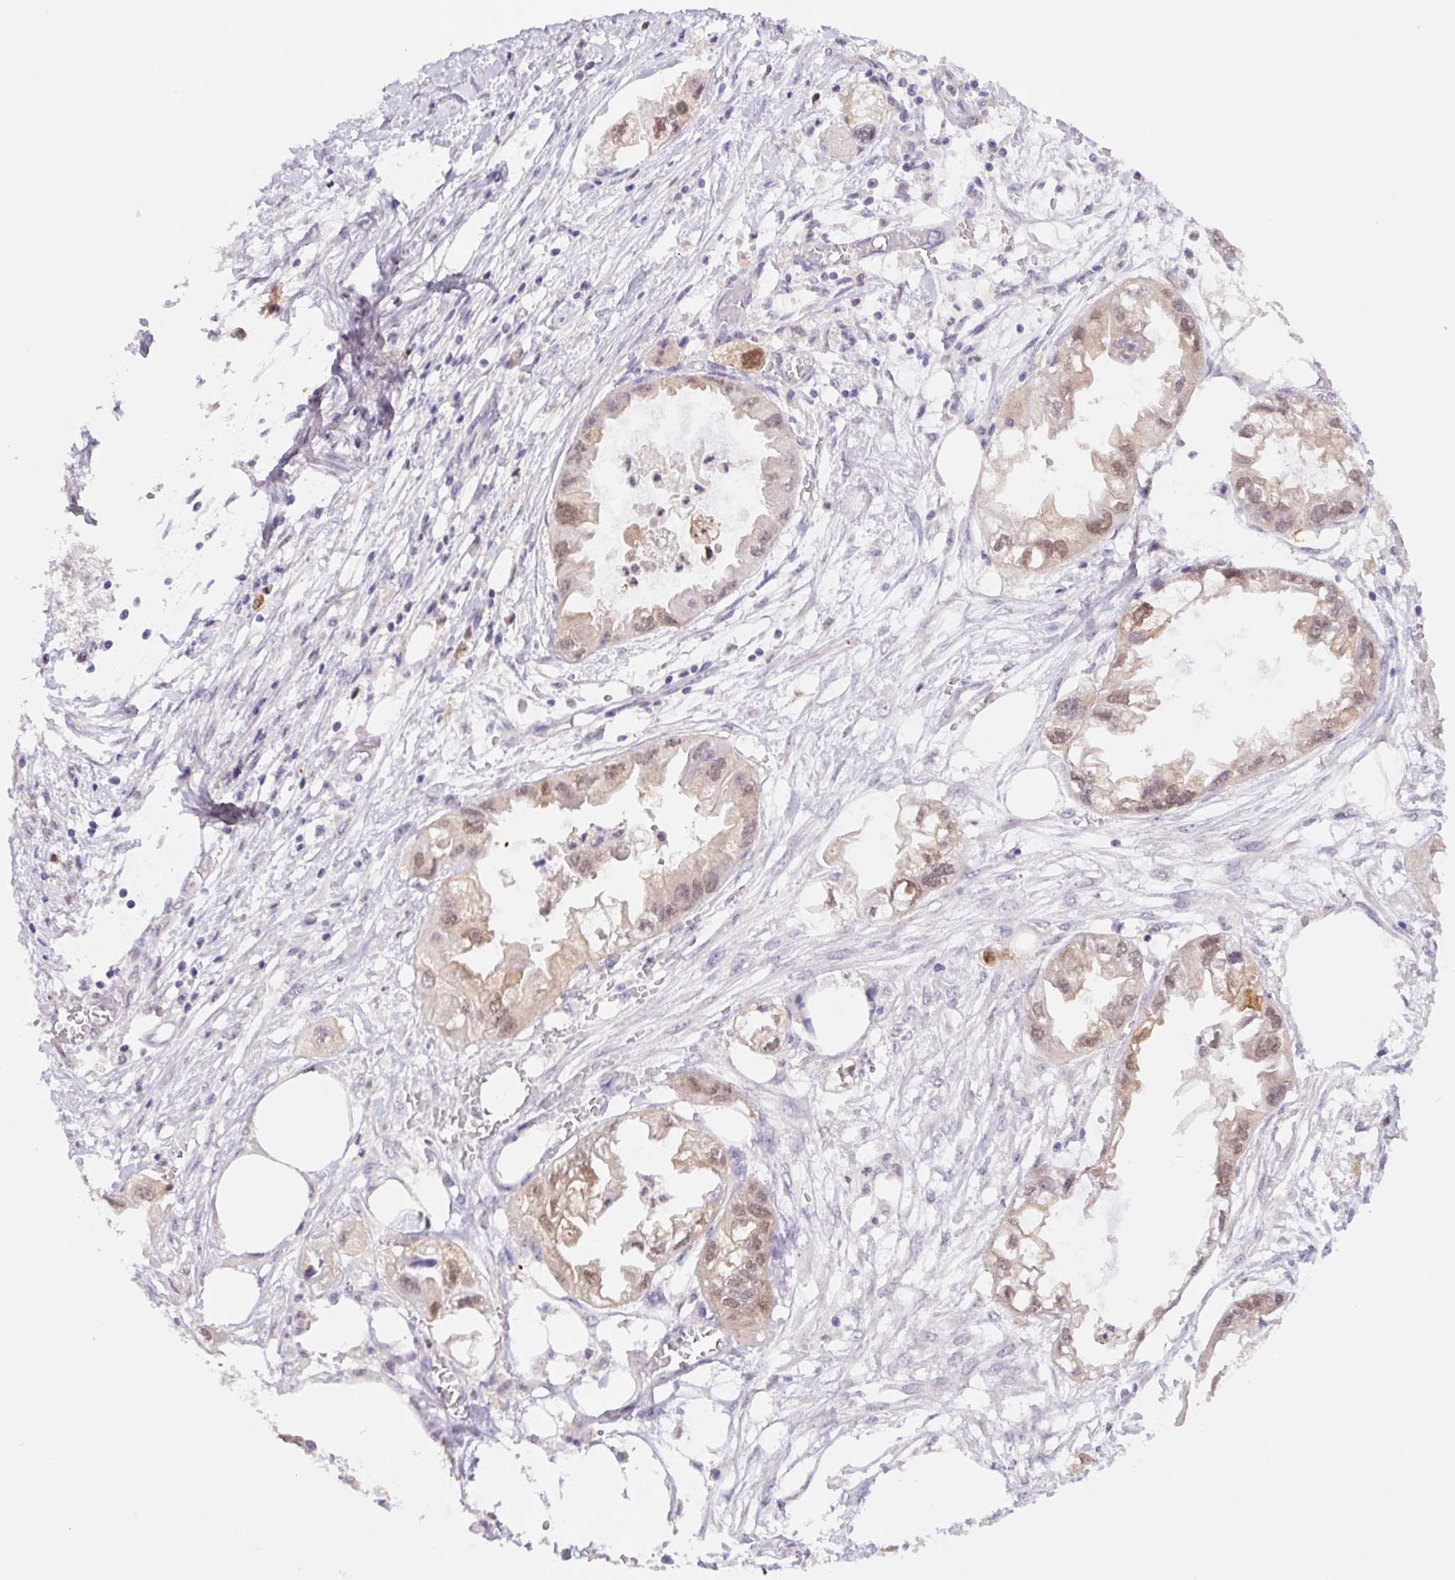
{"staining": {"intensity": "weak", "quantity": "25%-75%", "location": "nuclear"}, "tissue": "endometrial cancer", "cell_type": "Tumor cells", "image_type": "cancer", "snomed": [{"axis": "morphology", "description": "Adenocarcinoma, NOS"}, {"axis": "morphology", "description": "Adenocarcinoma, metastatic, NOS"}, {"axis": "topography", "description": "Adipose tissue"}, {"axis": "topography", "description": "Endometrium"}], "caption": "A brown stain highlights weak nuclear expression of a protein in endometrial metastatic adenocarcinoma tumor cells.", "gene": "L3MBTL4", "patient": {"sex": "female", "age": 67}}